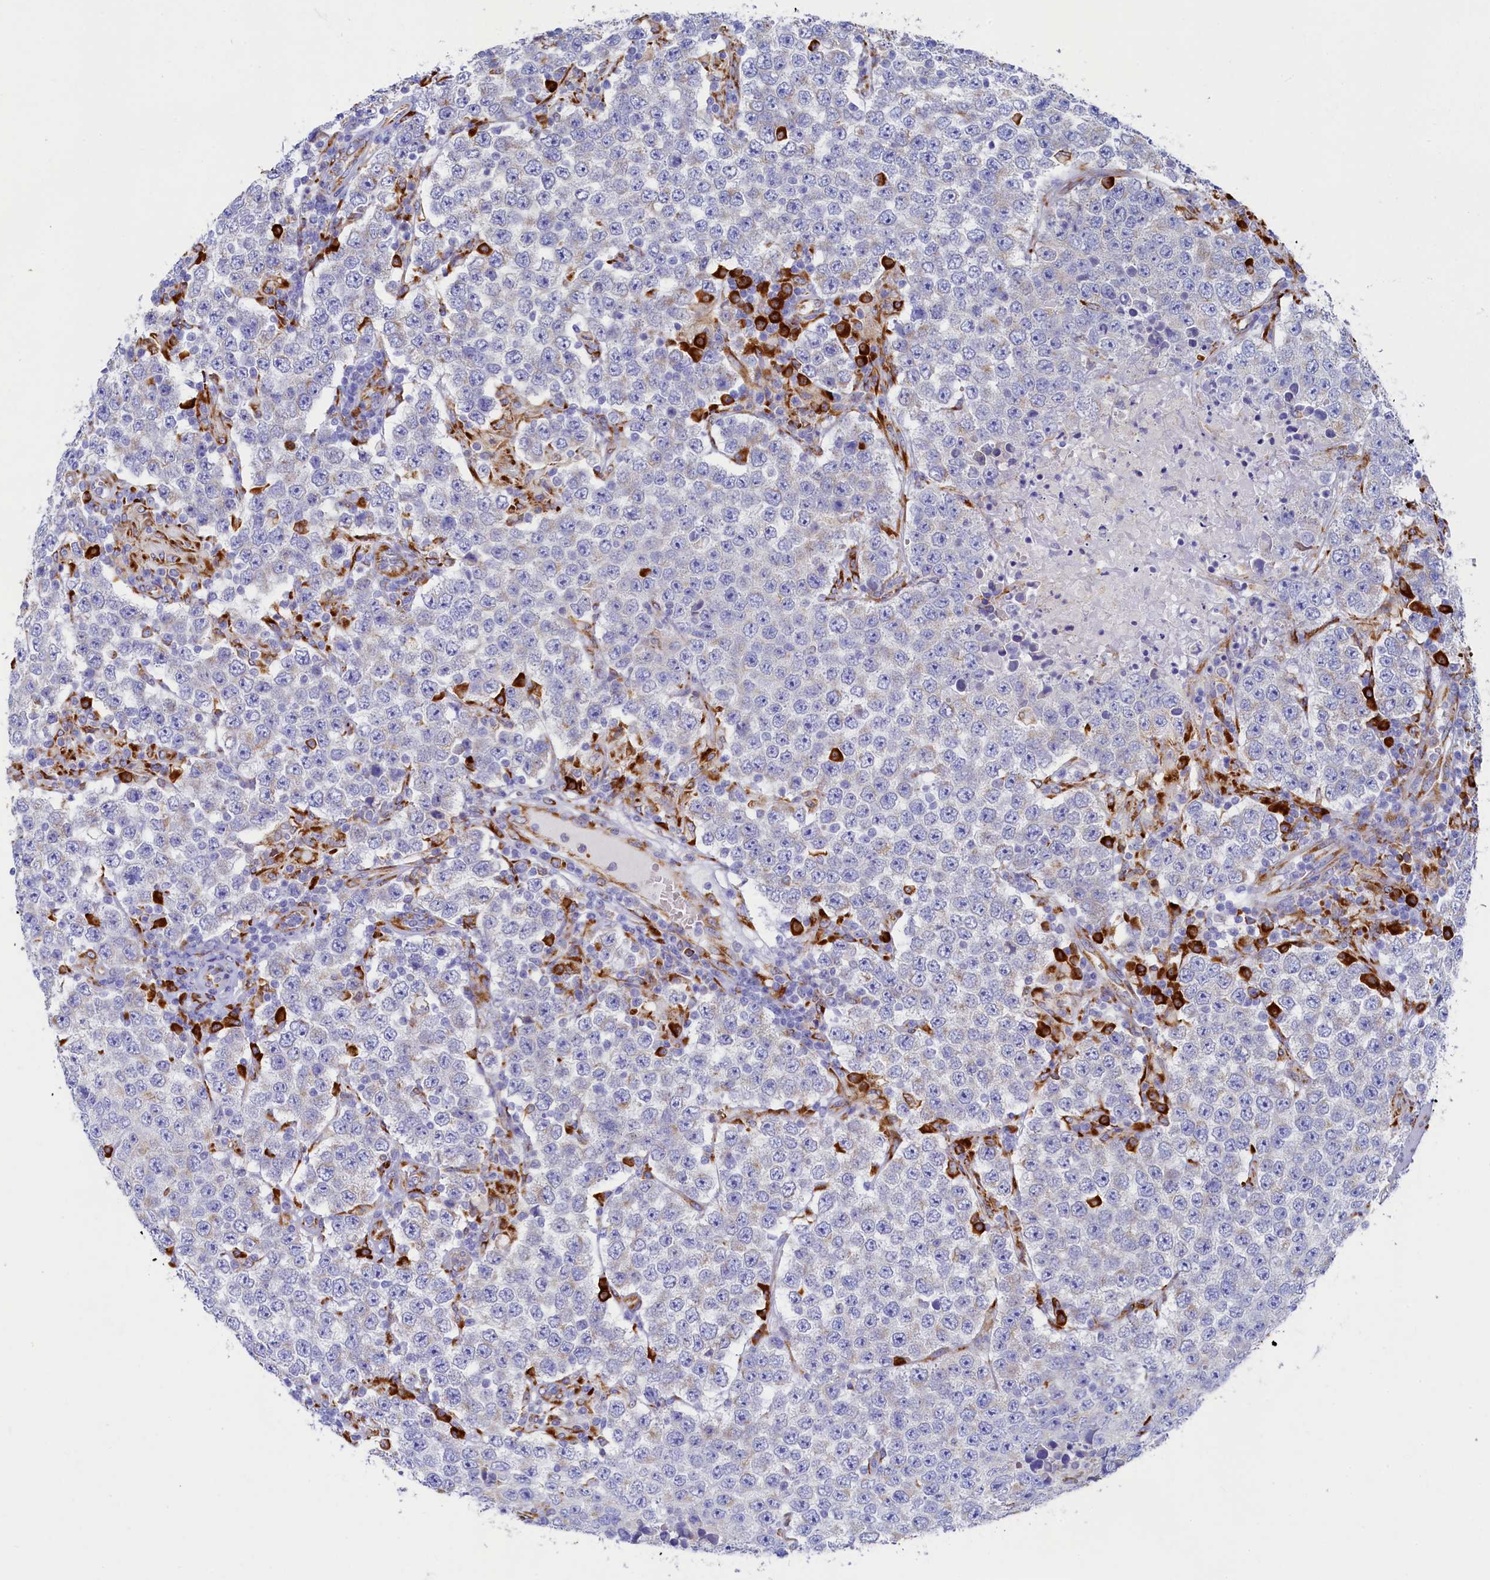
{"staining": {"intensity": "weak", "quantity": "<25%", "location": "cytoplasmic/membranous"}, "tissue": "testis cancer", "cell_type": "Tumor cells", "image_type": "cancer", "snomed": [{"axis": "morphology", "description": "Normal tissue, NOS"}, {"axis": "morphology", "description": "Urothelial carcinoma, High grade"}, {"axis": "morphology", "description": "Seminoma, NOS"}, {"axis": "morphology", "description": "Carcinoma, Embryonal, NOS"}, {"axis": "topography", "description": "Urinary bladder"}, {"axis": "topography", "description": "Testis"}], "caption": "Tumor cells are negative for protein expression in human testis cancer. (DAB (3,3'-diaminobenzidine) IHC, high magnification).", "gene": "TMEM18", "patient": {"sex": "male", "age": 41}}